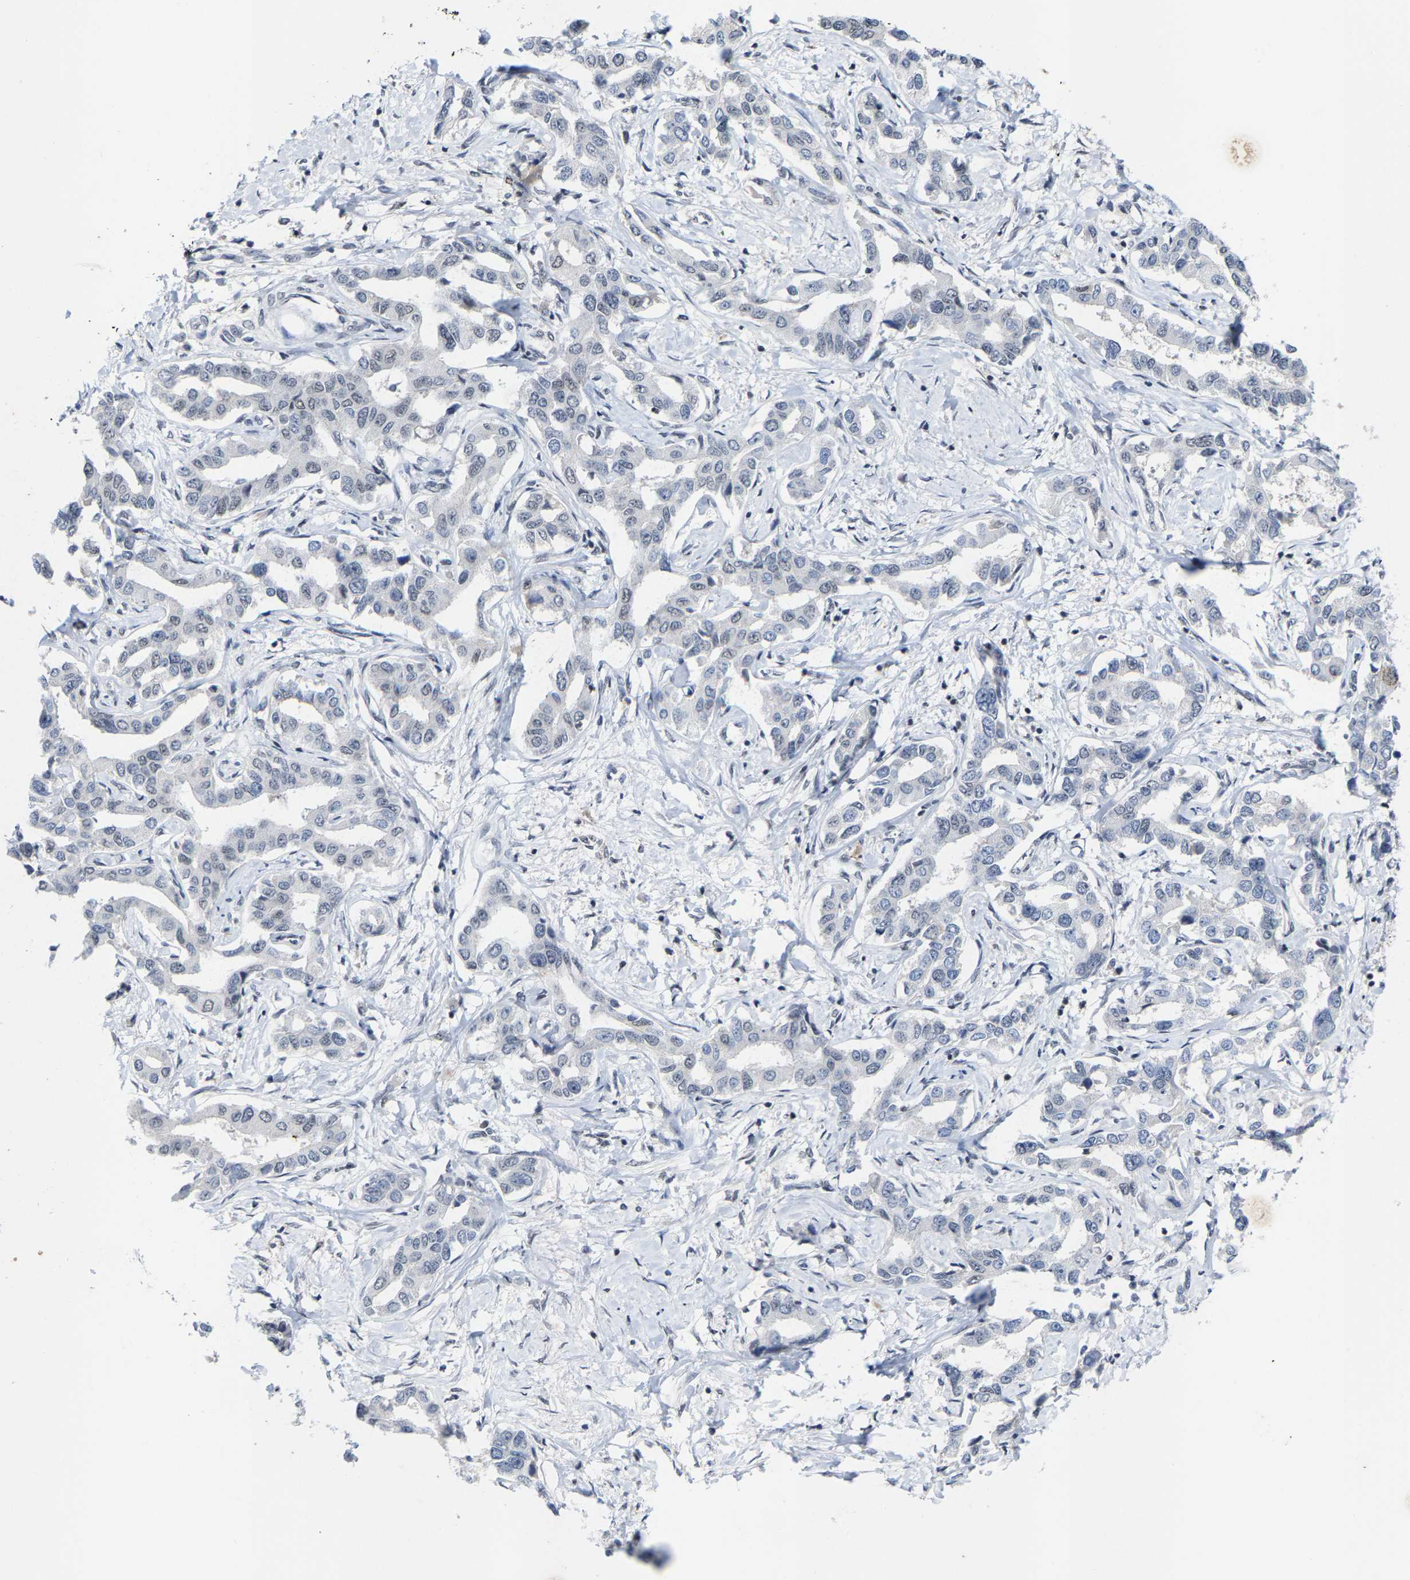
{"staining": {"intensity": "weak", "quantity": "<25%", "location": "nuclear"}, "tissue": "liver cancer", "cell_type": "Tumor cells", "image_type": "cancer", "snomed": [{"axis": "morphology", "description": "Cholangiocarcinoma"}, {"axis": "topography", "description": "Liver"}], "caption": "A photomicrograph of human liver cancer is negative for staining in tumor cells.", "gene": "FGD3", "patient": {"sex": "male", "age": 59}}